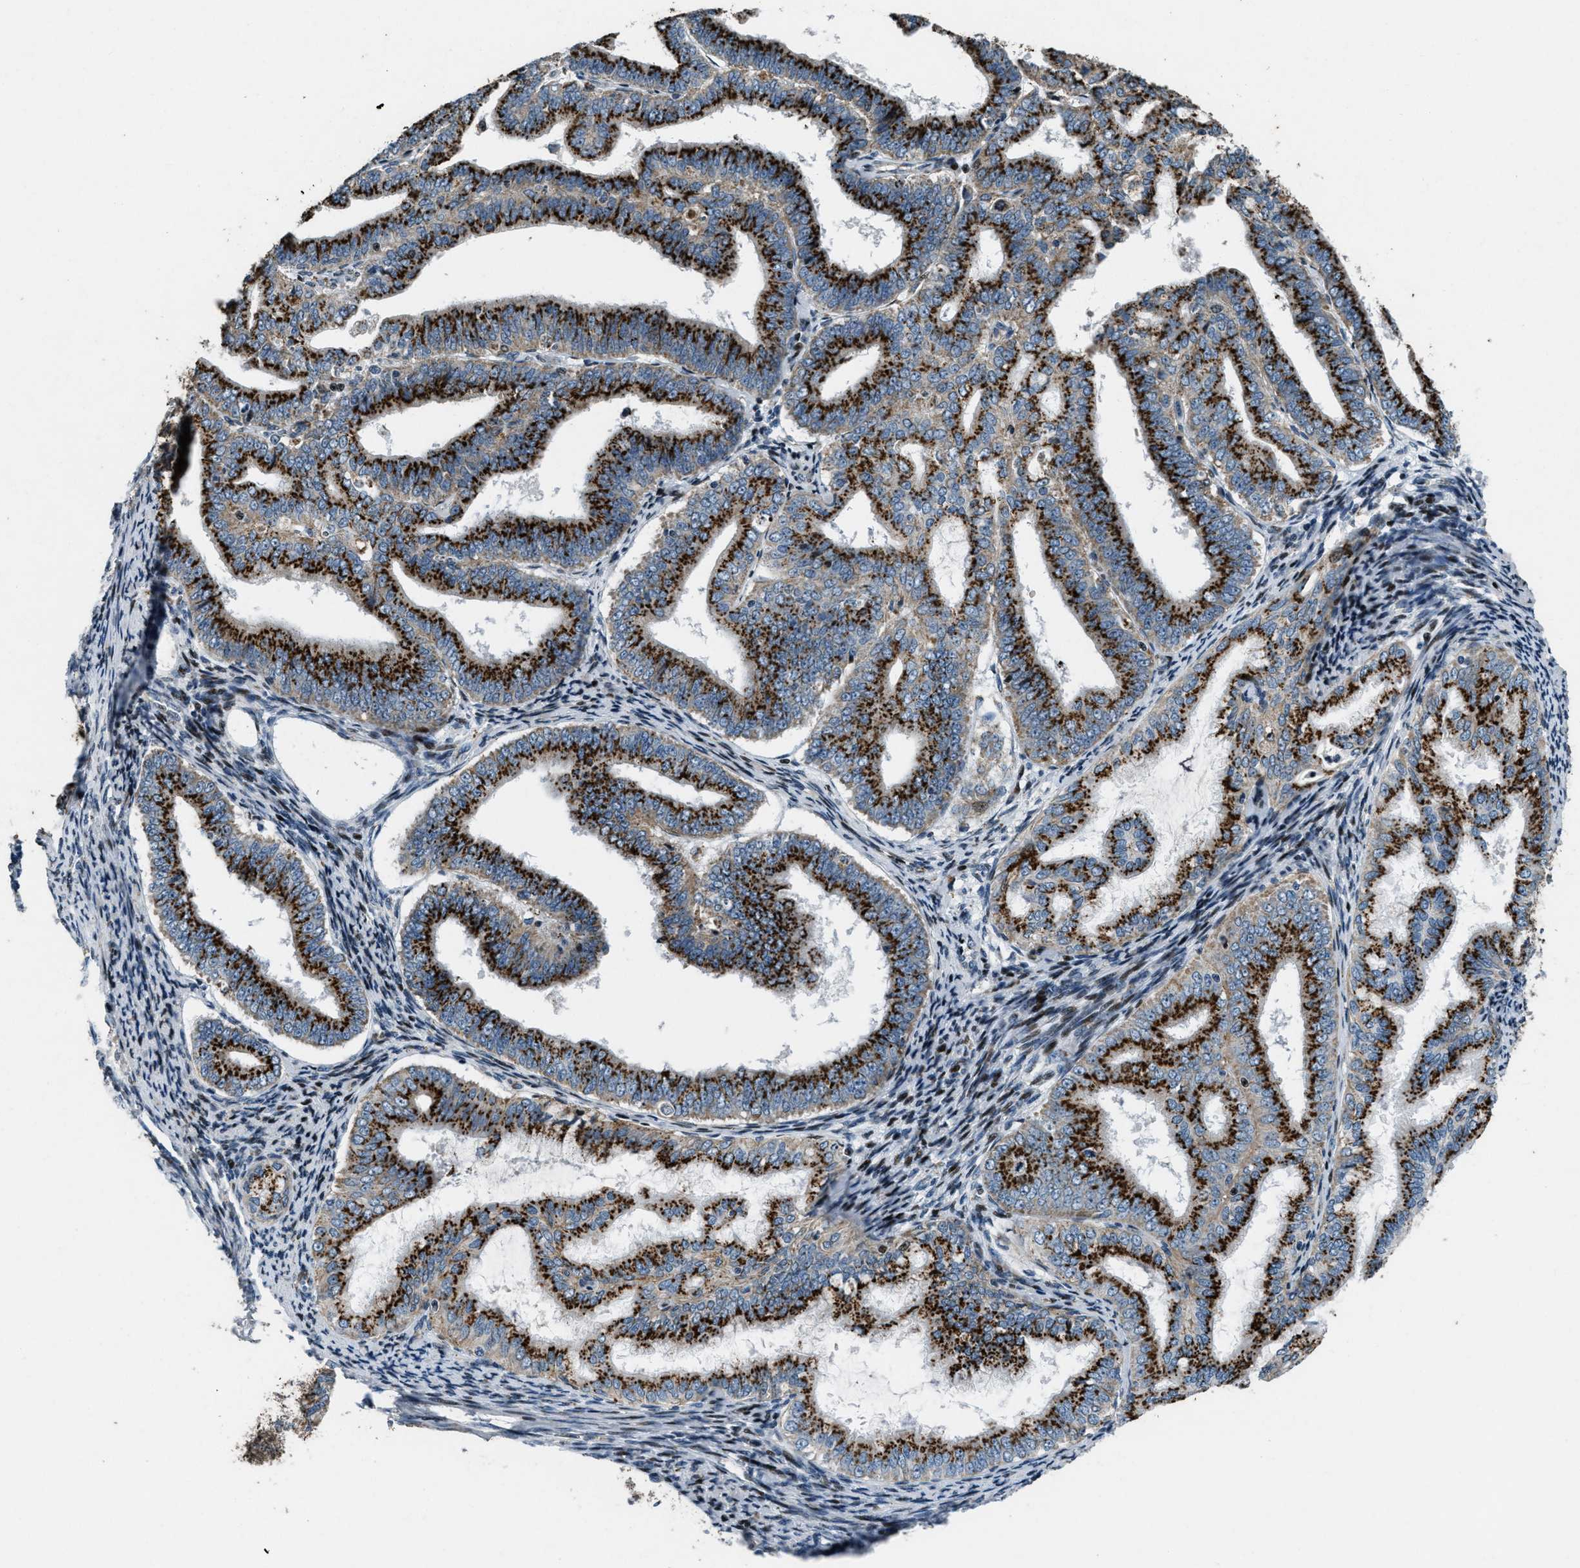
{"staining": {"intensity": "strong", "quantity": ">75%", "location": "cytoplasmic/membranous"}, "tissue": "endometrial cancer", "cell_type": "Tumor cells", "image_type": "cancer", "snomed": [{"axis": "morphology", "description": "Adenocarcinoma, NOS"}, {"axis": "topography", "description": "Endometrium"}], "caption": "A histopathology image of endometrial cancer stained for a protein exhibits strong cytoplasmic/membranous brown staining in tumor cells.", "gene": "GPC6", "patient": {"sex": "female", "age": 63}}